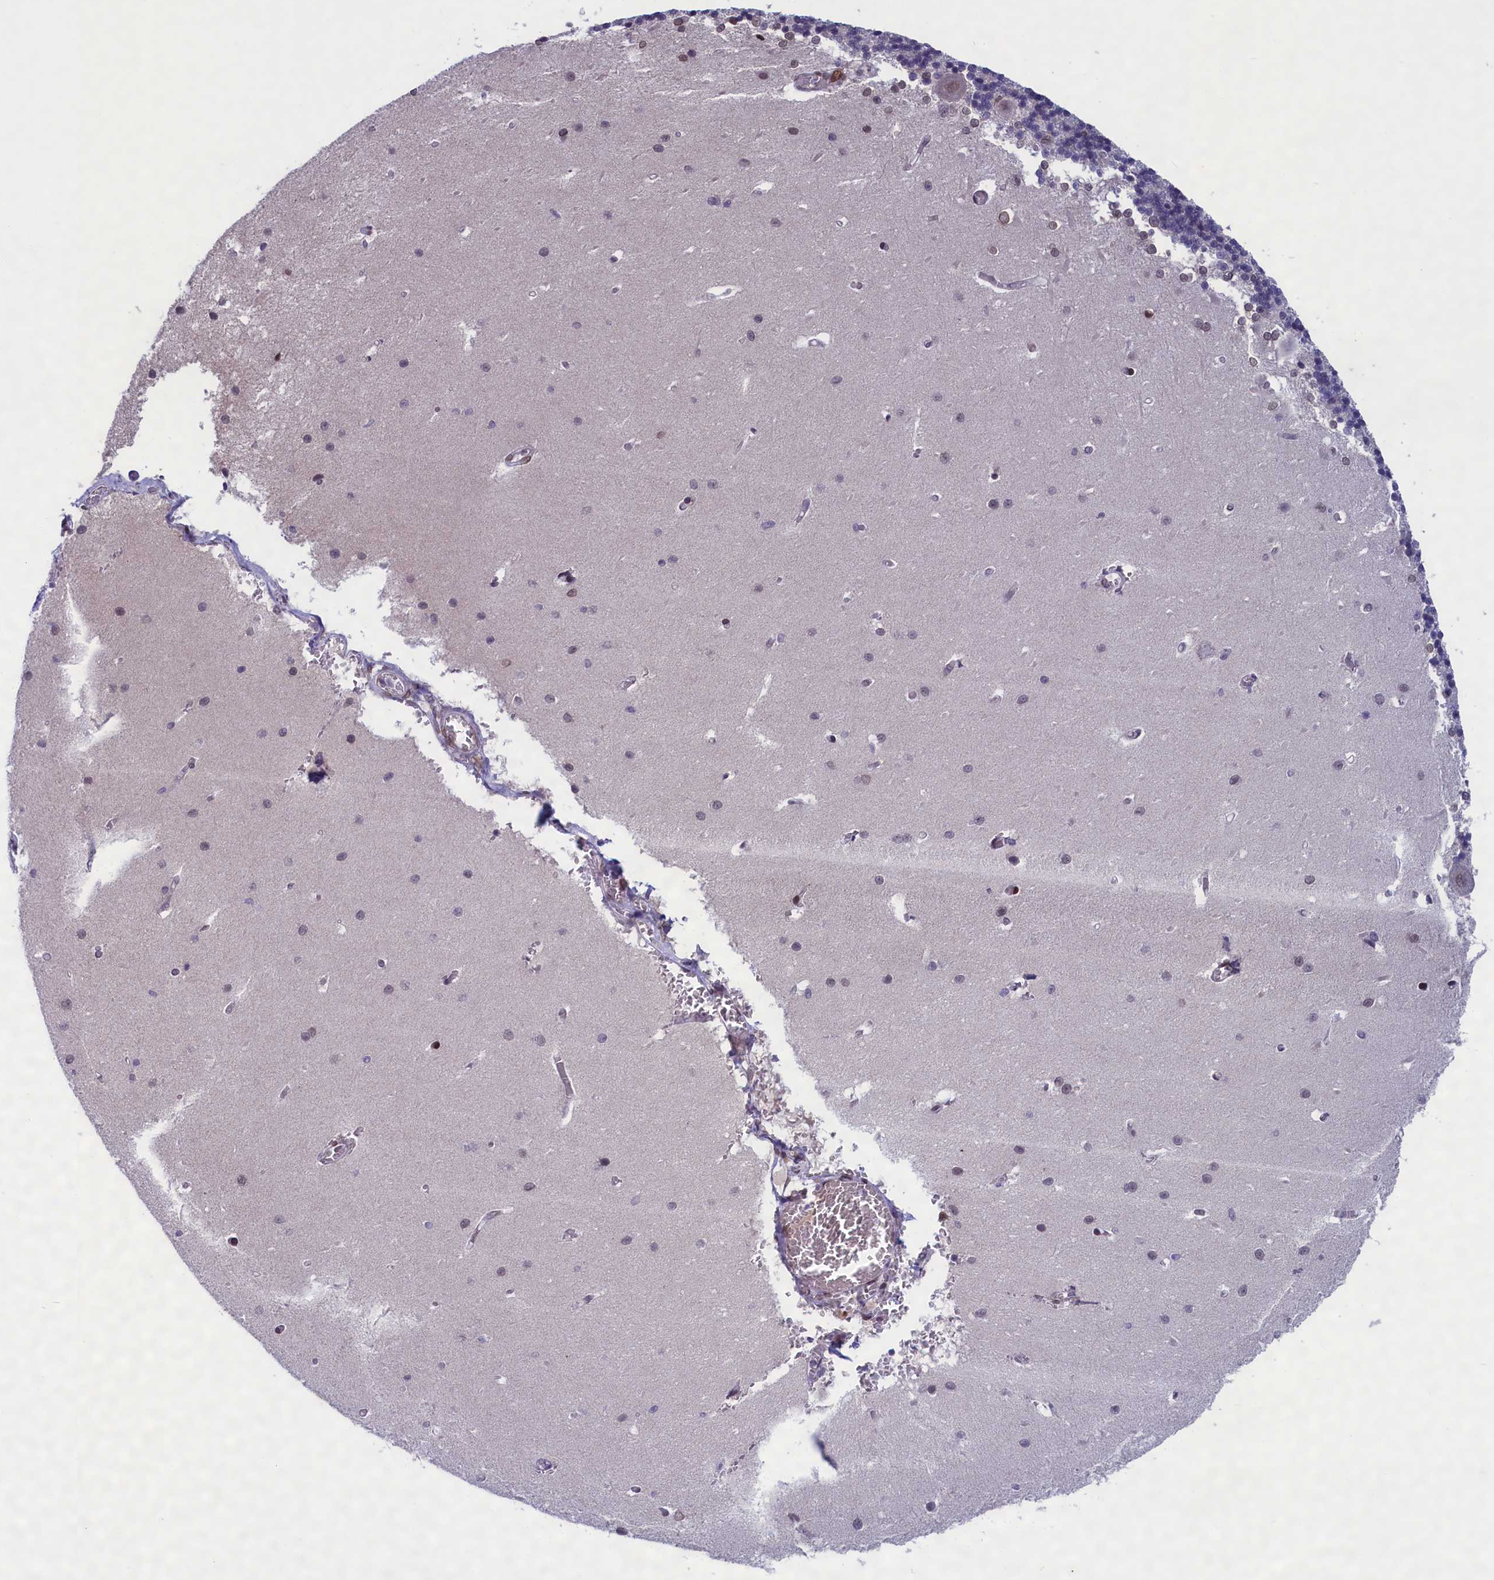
{"staining": {"intensity": "negative", "quantity": "none", "location": "none"}, "tissue": "cerebellum", "cell_type": "Cells in granular layer", "image_type": "normal", "snomed": [{"axis": "morphology", "description": "Normal tissue, NOS"}, {"axis": "topography", "description": "Cerebellum"}], "caption": "A high-resolution image shows IHC staining of benign cerebellum, which exhibits no significant positivity in cells in granular layer.", "gene": "GPSM1", "patient": {"sex": "male", "age": 37}}